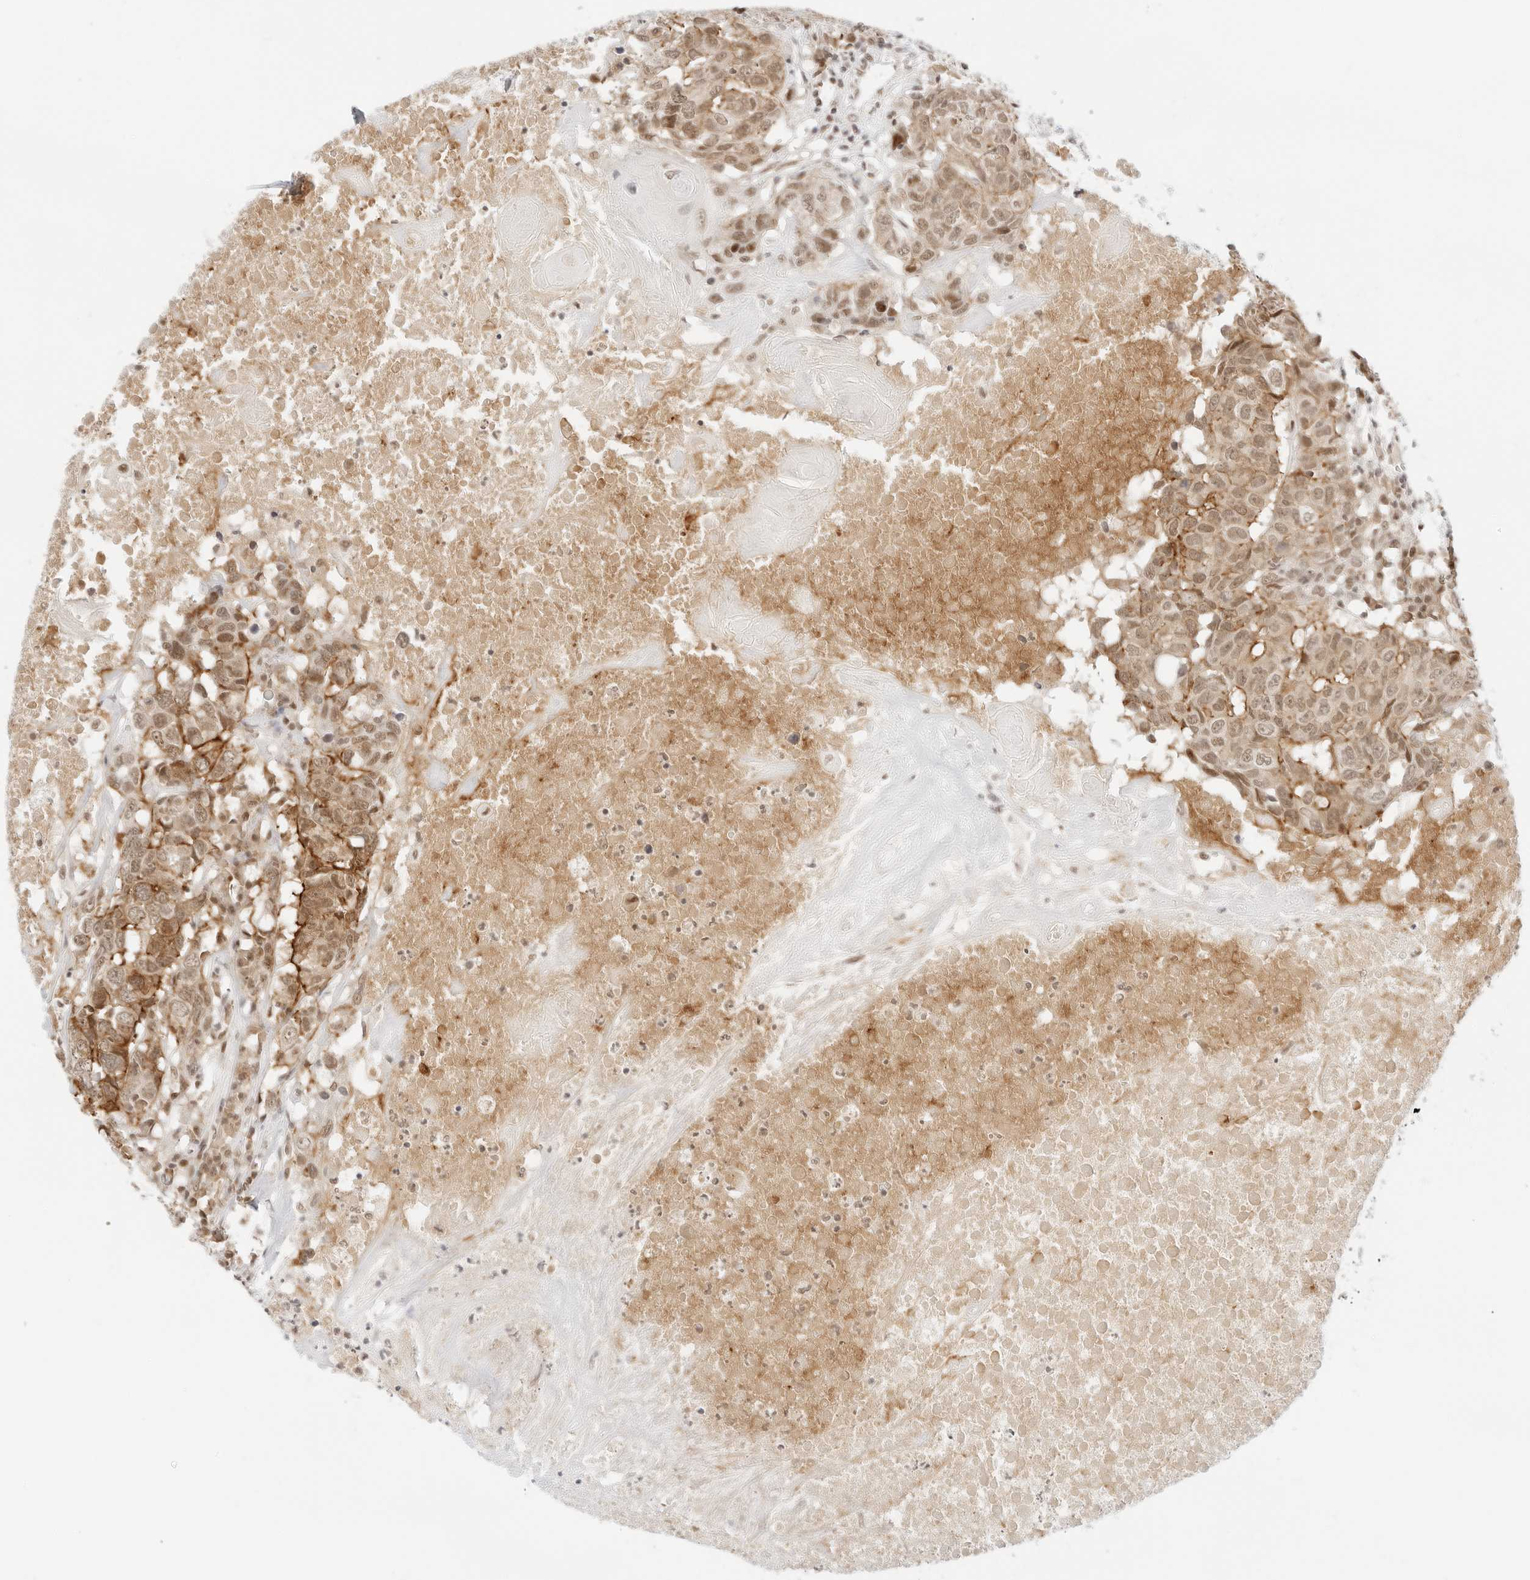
{"staining": {"intensity": "moderate", "quantity": ">75%", "location": "cytoplasmic/membranous,nuclear"}, "tissue": "head and neck cancer", "cell_type": "Tumor cells", "image_type": "cancer", "snomed": [{"axis": "morphology", "description": "Squamous cell carcinoma, NOS"}, {"axis": "topography", "description": "Head-Neck"}], "caption": "Human squamous cell carcinoma (head and neck) stained for a protein (brown) displays moderate cytoplasmic/membranous and nuclear positive staining in about >75% of tumor cells.", "gene": "ITGA6", "patient": {"sex": "male", "age": 66}}